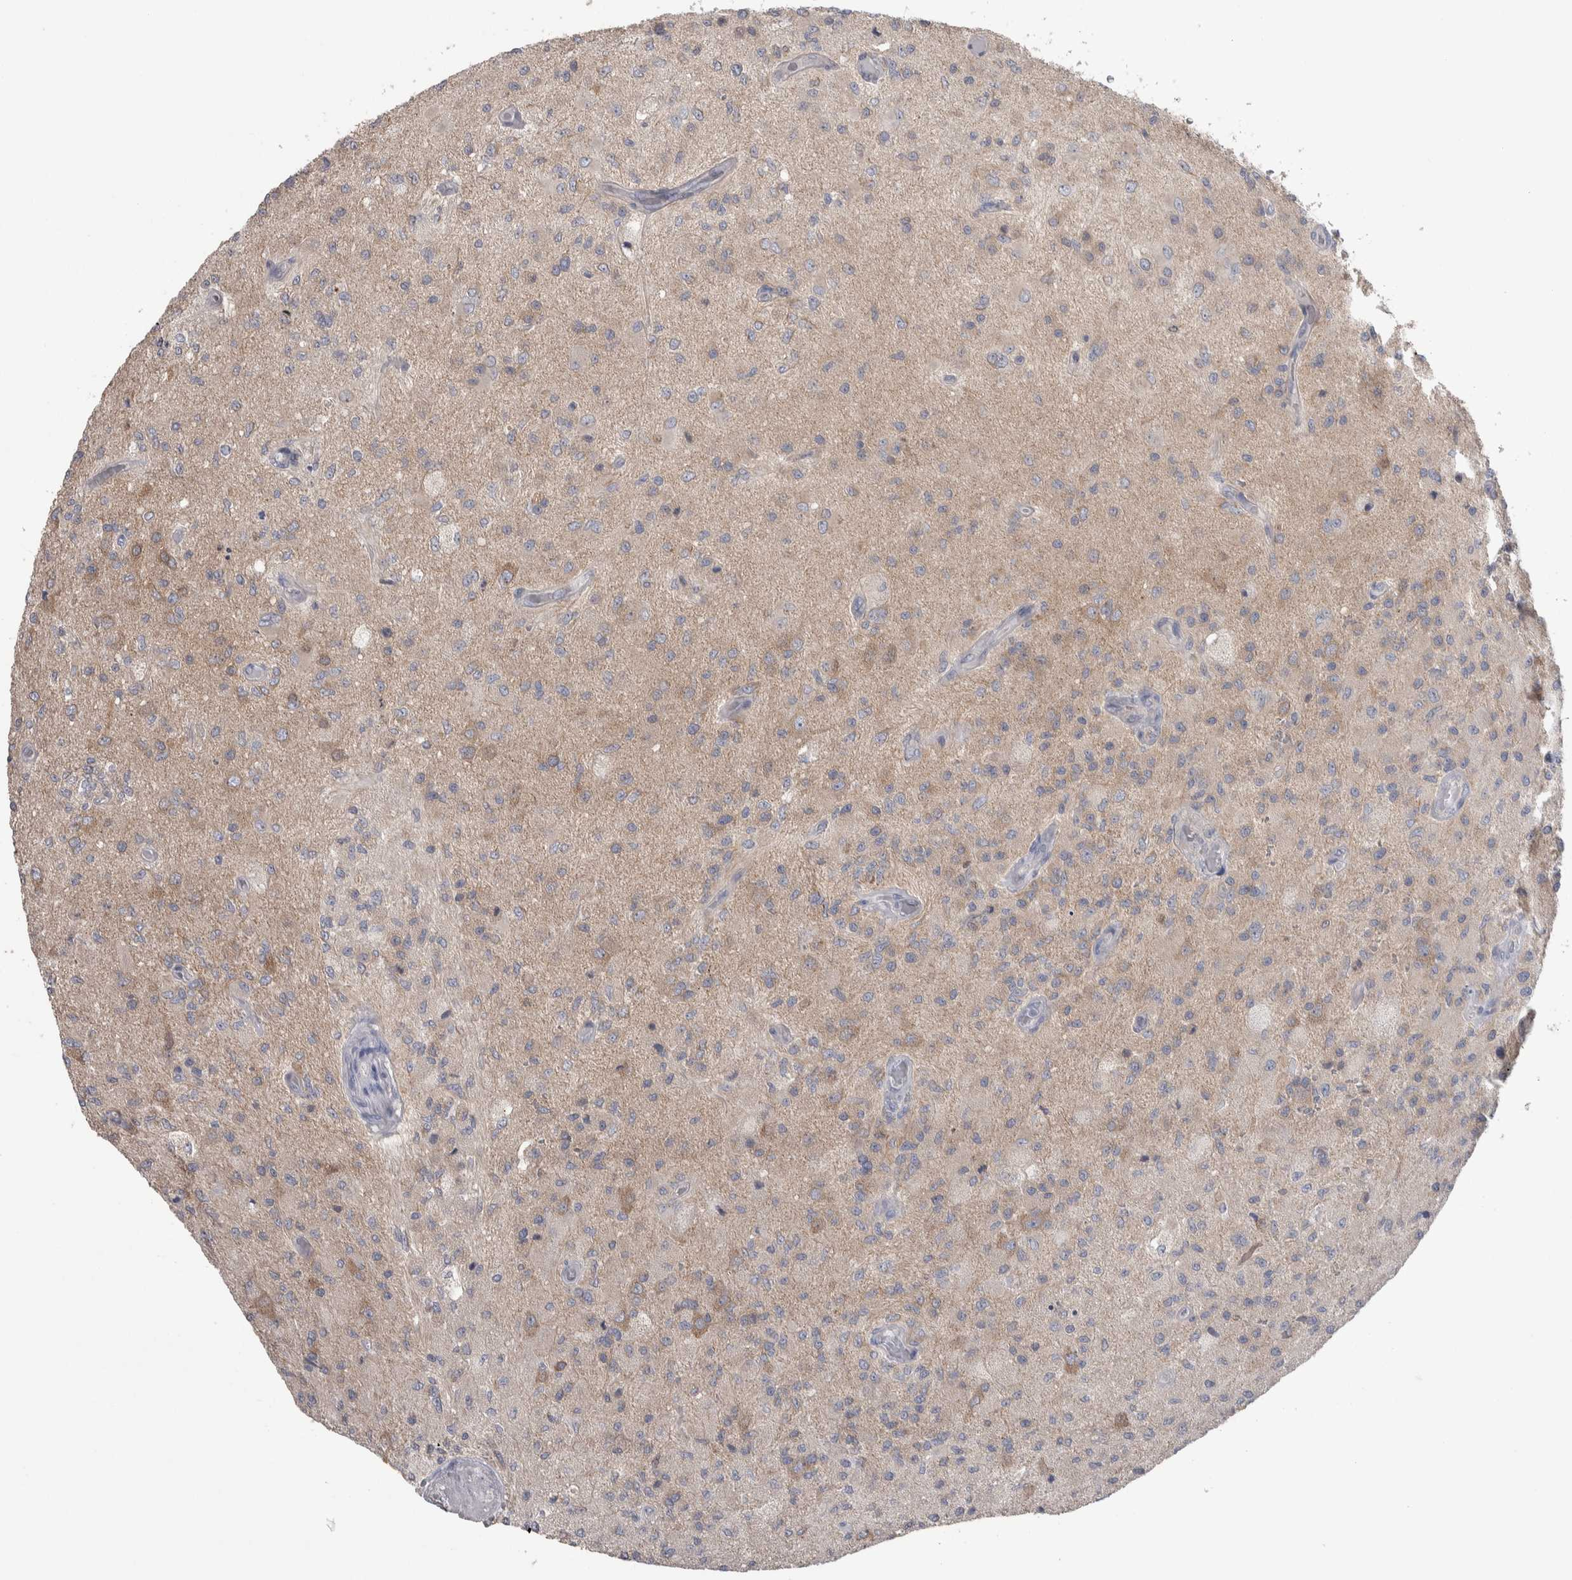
{"staining": {"intensity": "weak", "quantity": ">75%", "location": "cytoplasmic/membranous"}, "tissue": "glioma", "cell_type": "Tumor cells", "image_type": "cancer", "snomed": [{"axis": "morphology", "description": "Normal tissue, NOS"}, {"axis": "morphology", "description": "Glioma, malignant, High grade"}, {"axis": "topography", "description": "Cerebral cortex"}], "caption": "Brown immunohistochemical staining in glioma displays weak cytoplasmic/membranous positivity in approximately >75% of tumor cells.", "gene": "GPHN", "patient": {"sex": "male", "age": 77}}